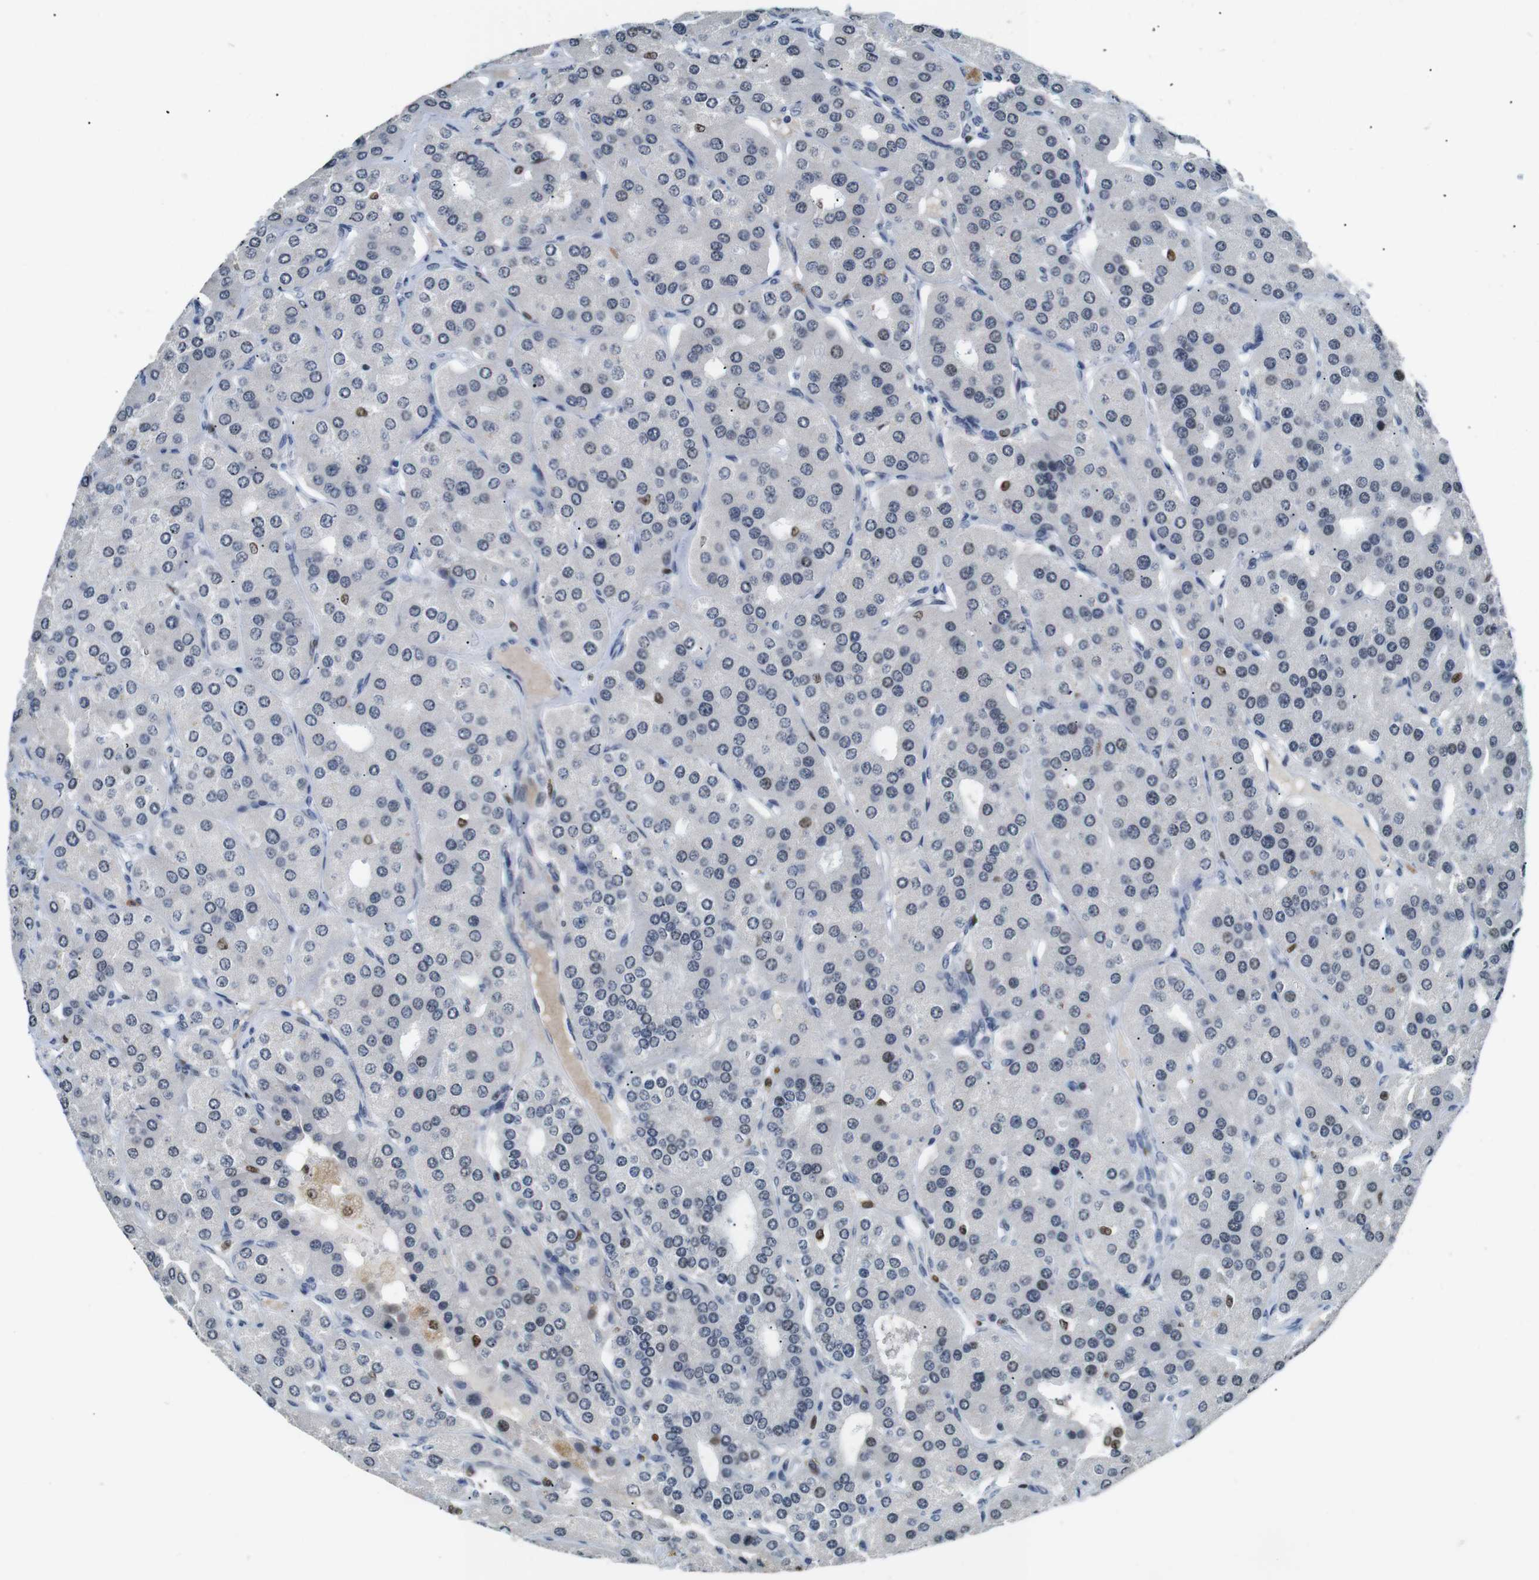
{"staining": {"intensity": "moderate", "quantity": "<25%", "location": "nuclear"}, "tissue": "parathyroid gland", "cell_type": "Glandular cells", "image_type": "normal", "snomed": [{"axis": "morphology", "description": "Normal tissue, NOS"}, {"axis": "morphology", "description": "Adenoma, NOS"}, {"axis": "topography", "description": "Parathyroid gland"}], "caption": "Glandular cells reveal low levels of moderate nuclear staining in about <25% of cells in normal parathyroid gland. The staining was performed using DAB to visualize the protein expression in brown, while the nuclei were stained in blue with hematoxylin (Magnification: 20x).", "gene": "IRF8", "patient": {"sex": "female", "age": 86}}